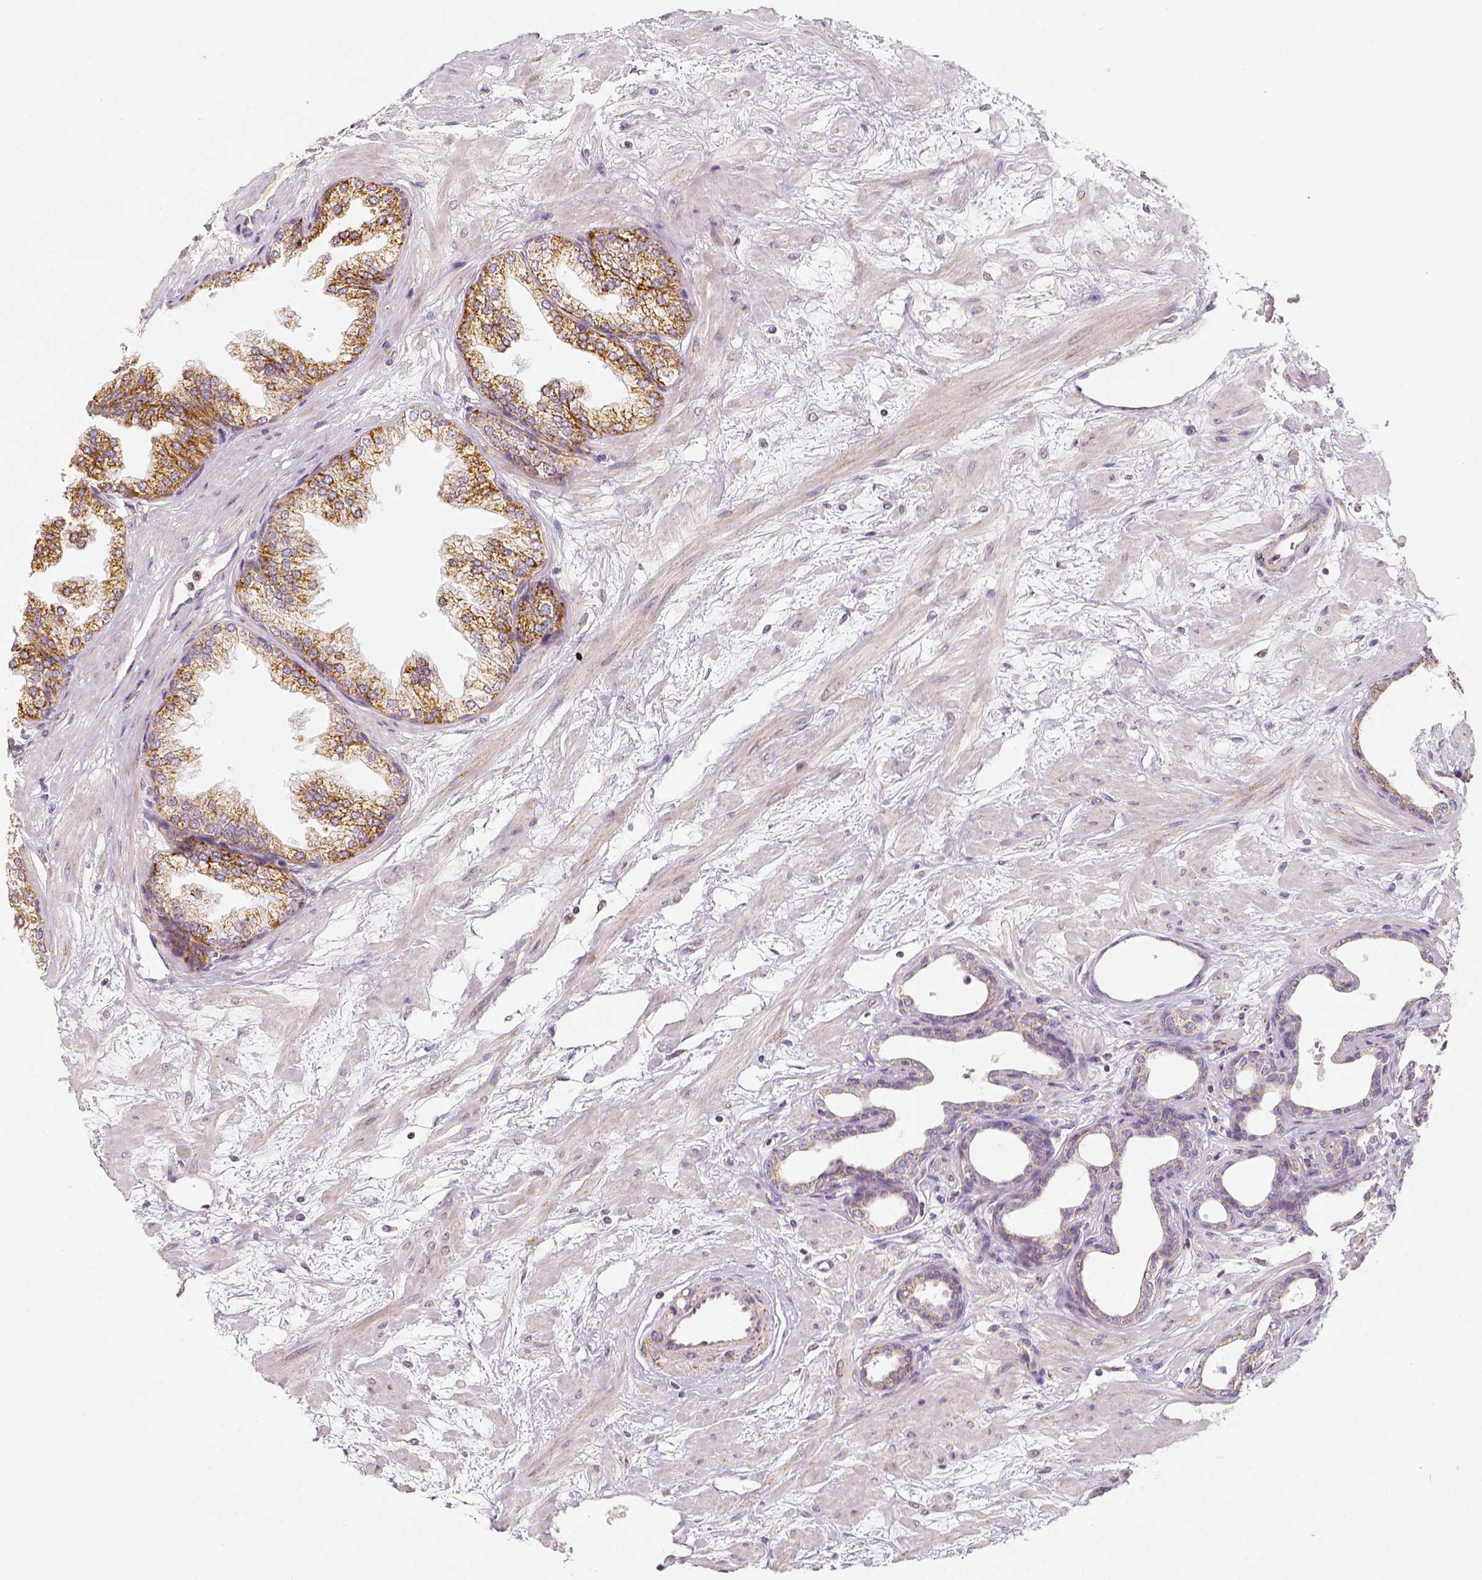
{"staining": {"intensity": "moderate", "quantity": "25%-75%", "location": "cytoplasmic/membranous"}, "tissue": "prostate", "cell_type": "Glandular cells", "image_type": "normal", "snomed": [{"axis": "morphology", "description": "Normal tissue, NOS"}, {"axis": "topography", "description": "Prostate"}], "caption": "Prostate stained for a protein (brown) shows moderate cytoplasmic/membranous positive positivity in about 25%-75% of glandular cells.", "gene": "PGAM5", "patient": {"sex": "male", "age": 37}}